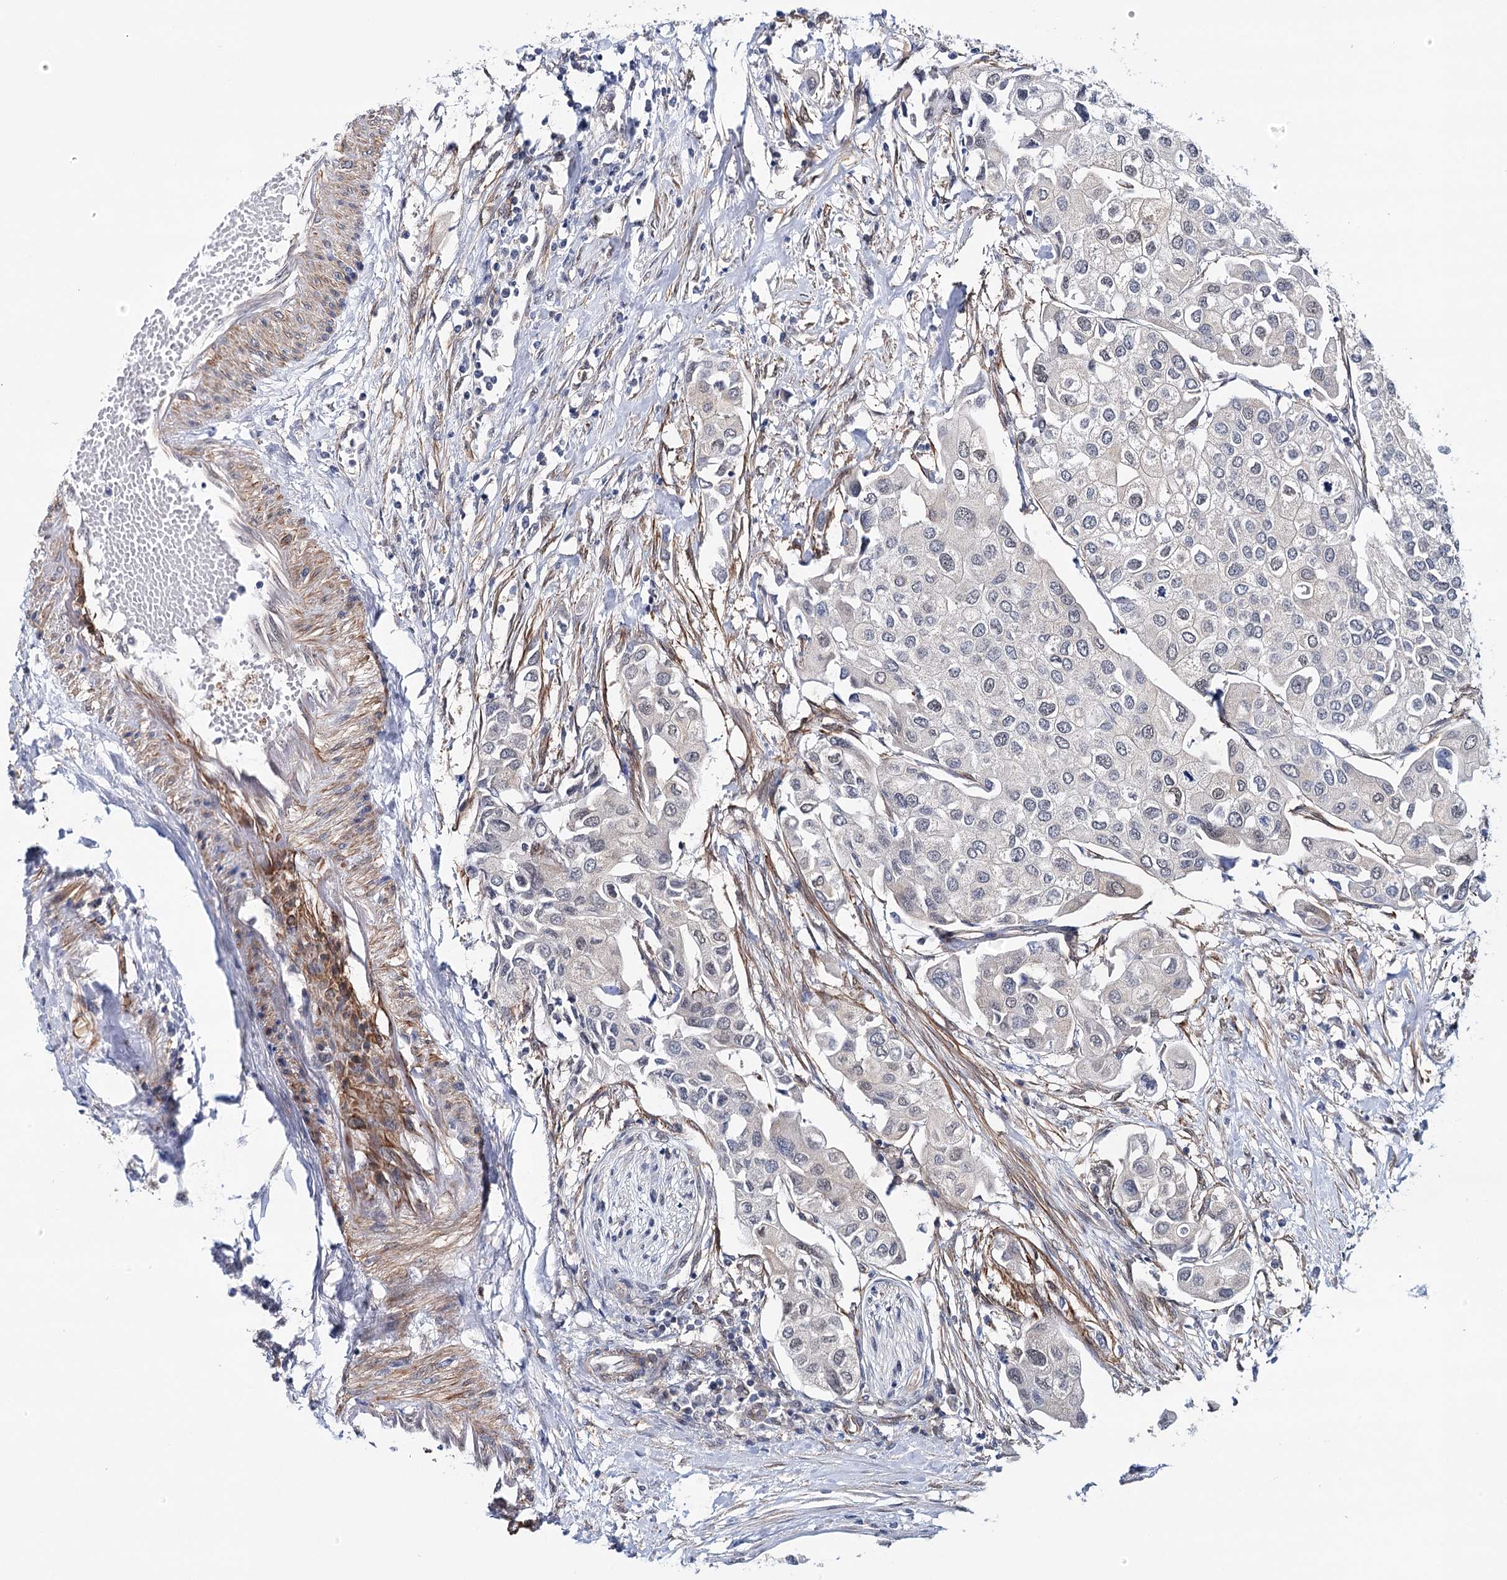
{"staining": {"intensity": "negative", "quantity": "none", "location": "none"}, "tissue": "urothelial cancer", "cell_type": "Tumor cells", "image_type": "cancer", "snomed": [{"axis": "morphology", "description": "Urothelial carcinoma, High grade"}, {"axis": "topography", "description": "Urinary bladder"}], "caption": "A micrograph of high-grade urothelial carcinoma stained for a protein reveals no brown staining in tumor cells.", "gene": "PPP2R5B", "patient": {"sex": "male", "age": 64}}